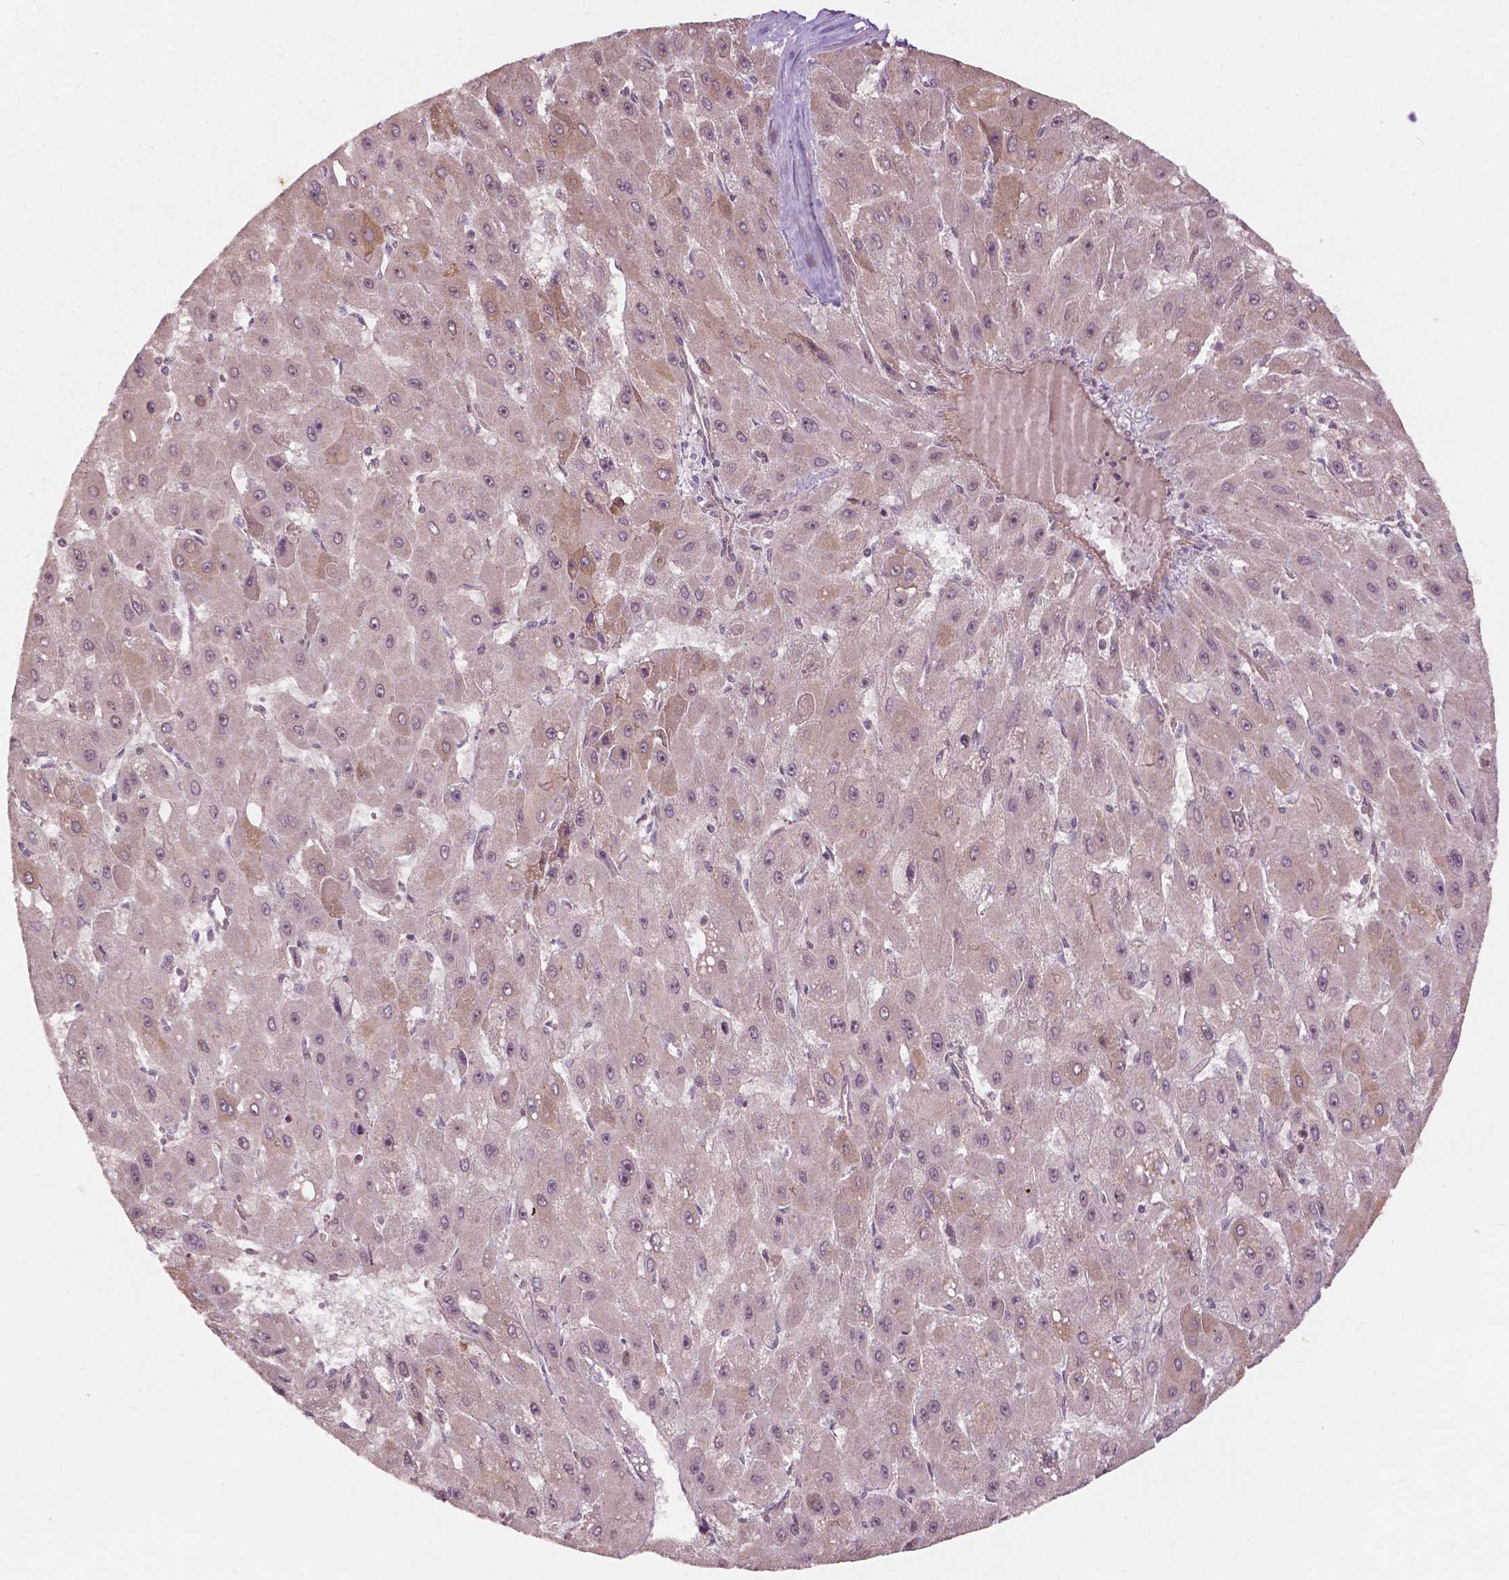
{"staining": {"intensity": "weak", "quantity": "<25%", "location": "cytoplasmic/membranous"}, "tissue": "liver cancer", "cell_type": "Tumor cells", "image_type": "cancer", "snomed": [{"axis": "morphology", "description": "Carcinoma, Hepatocellular, NOS"}, {"axis": "topography", "description": "Liver"}], "caption": "Image shows no protein positivity in tumor cells of hepatocellular carcinoma (liver) tissue.", "gene": "CDC42BPA", "patient": {"sex": "female", "age": 25}}